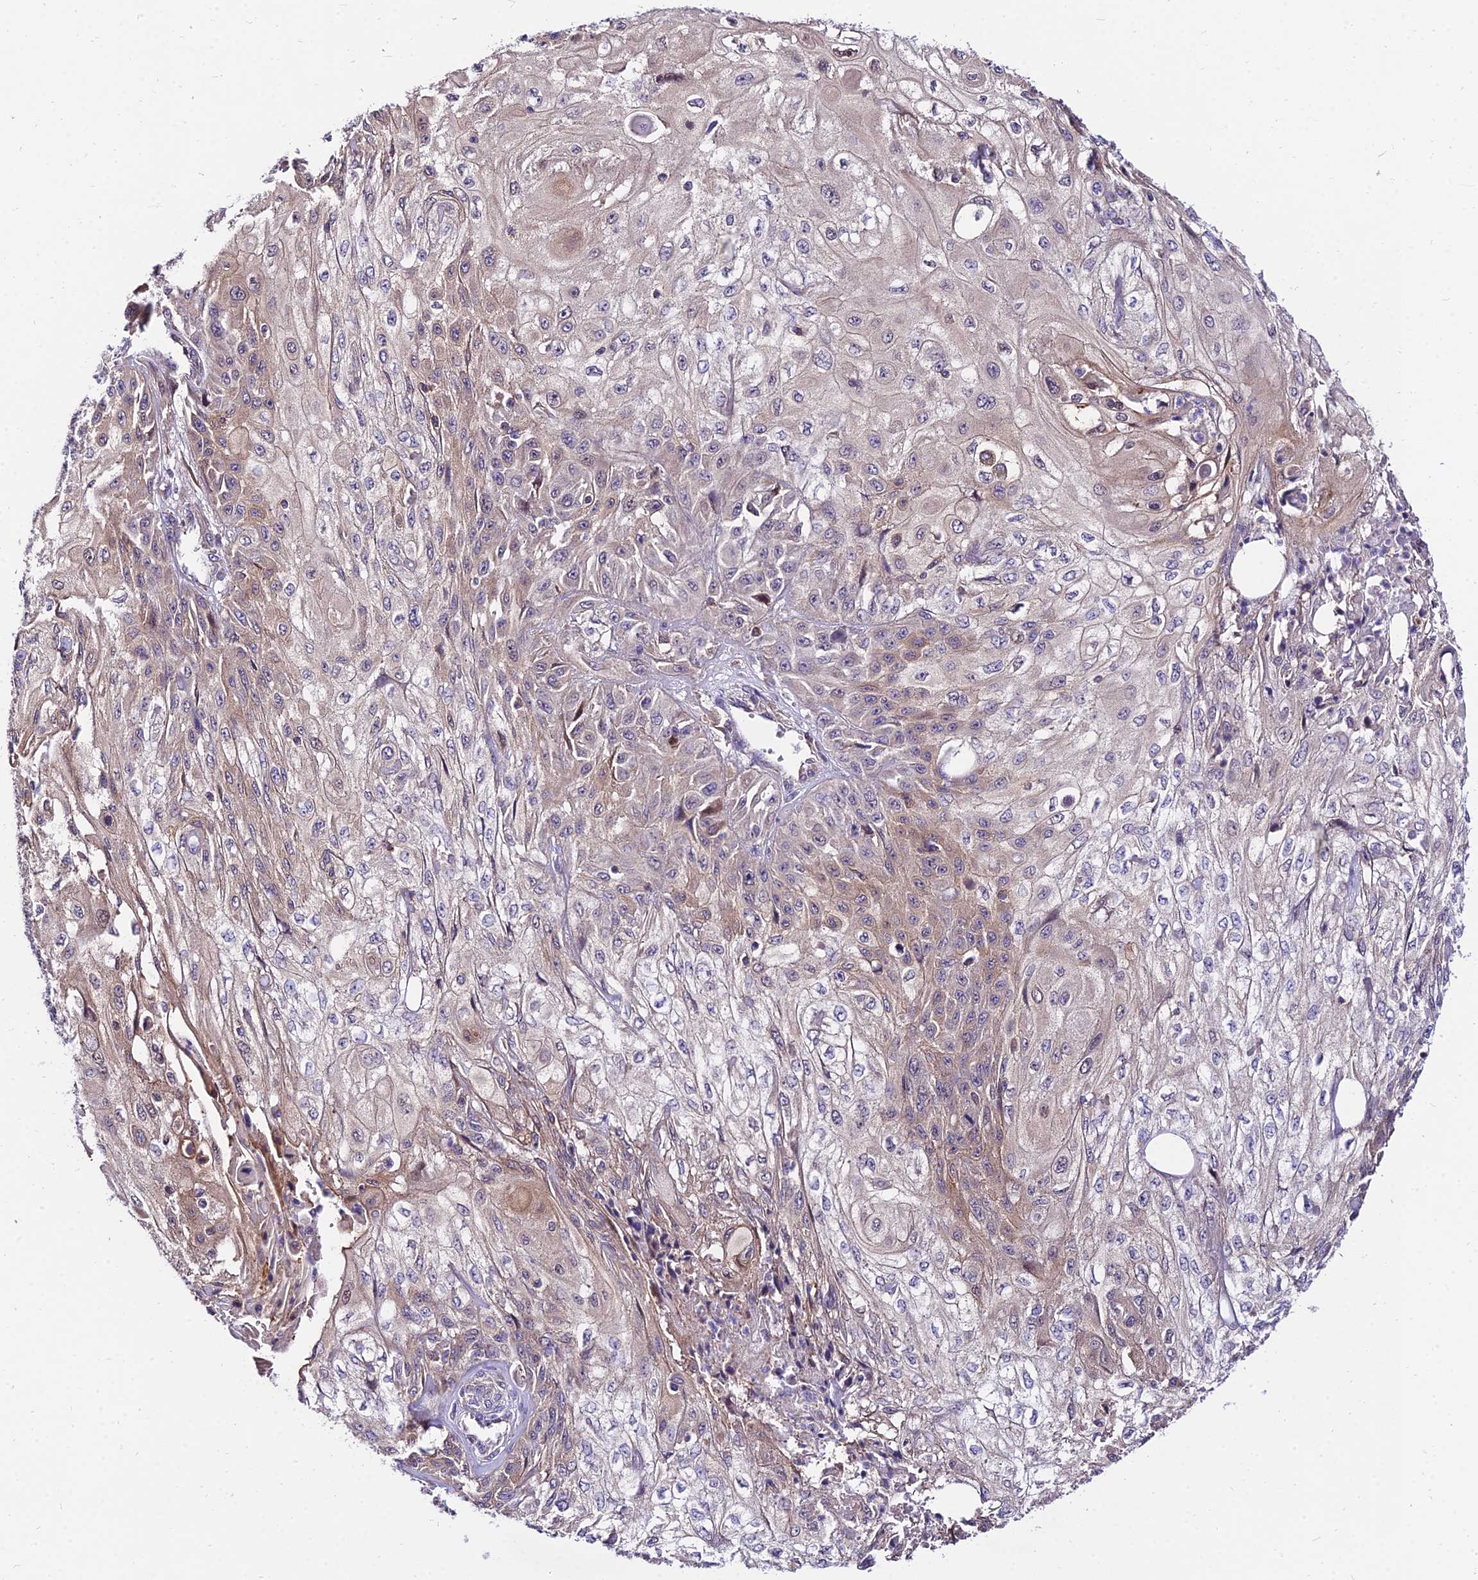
{"staining": {"intensity": "weak", "quantity": "<25%", "location": "cytoplasmic/membranous"}, "tissue": "skin cancer", "cell_type": "Tumor cells", "image_type": "cancer", "snomed": [{"axis": "morphology", "description": "Squamous cell carcinoma, NOS"}, {"axis": "morphology", "description": "Squamous cell carcinoma, metastatic, NOS"}, {"axis": "topography", "description": "Skin"}, {"axis": "topography", "description": "Lymph node"}], "caption": "DAB immunohistochemical staining of human skin cancer (squamous cell carcinoma) displays no significant positivity in tumor cells.", "gene": "C6orf132", "patient": {"sex": "male", "age": 75}}